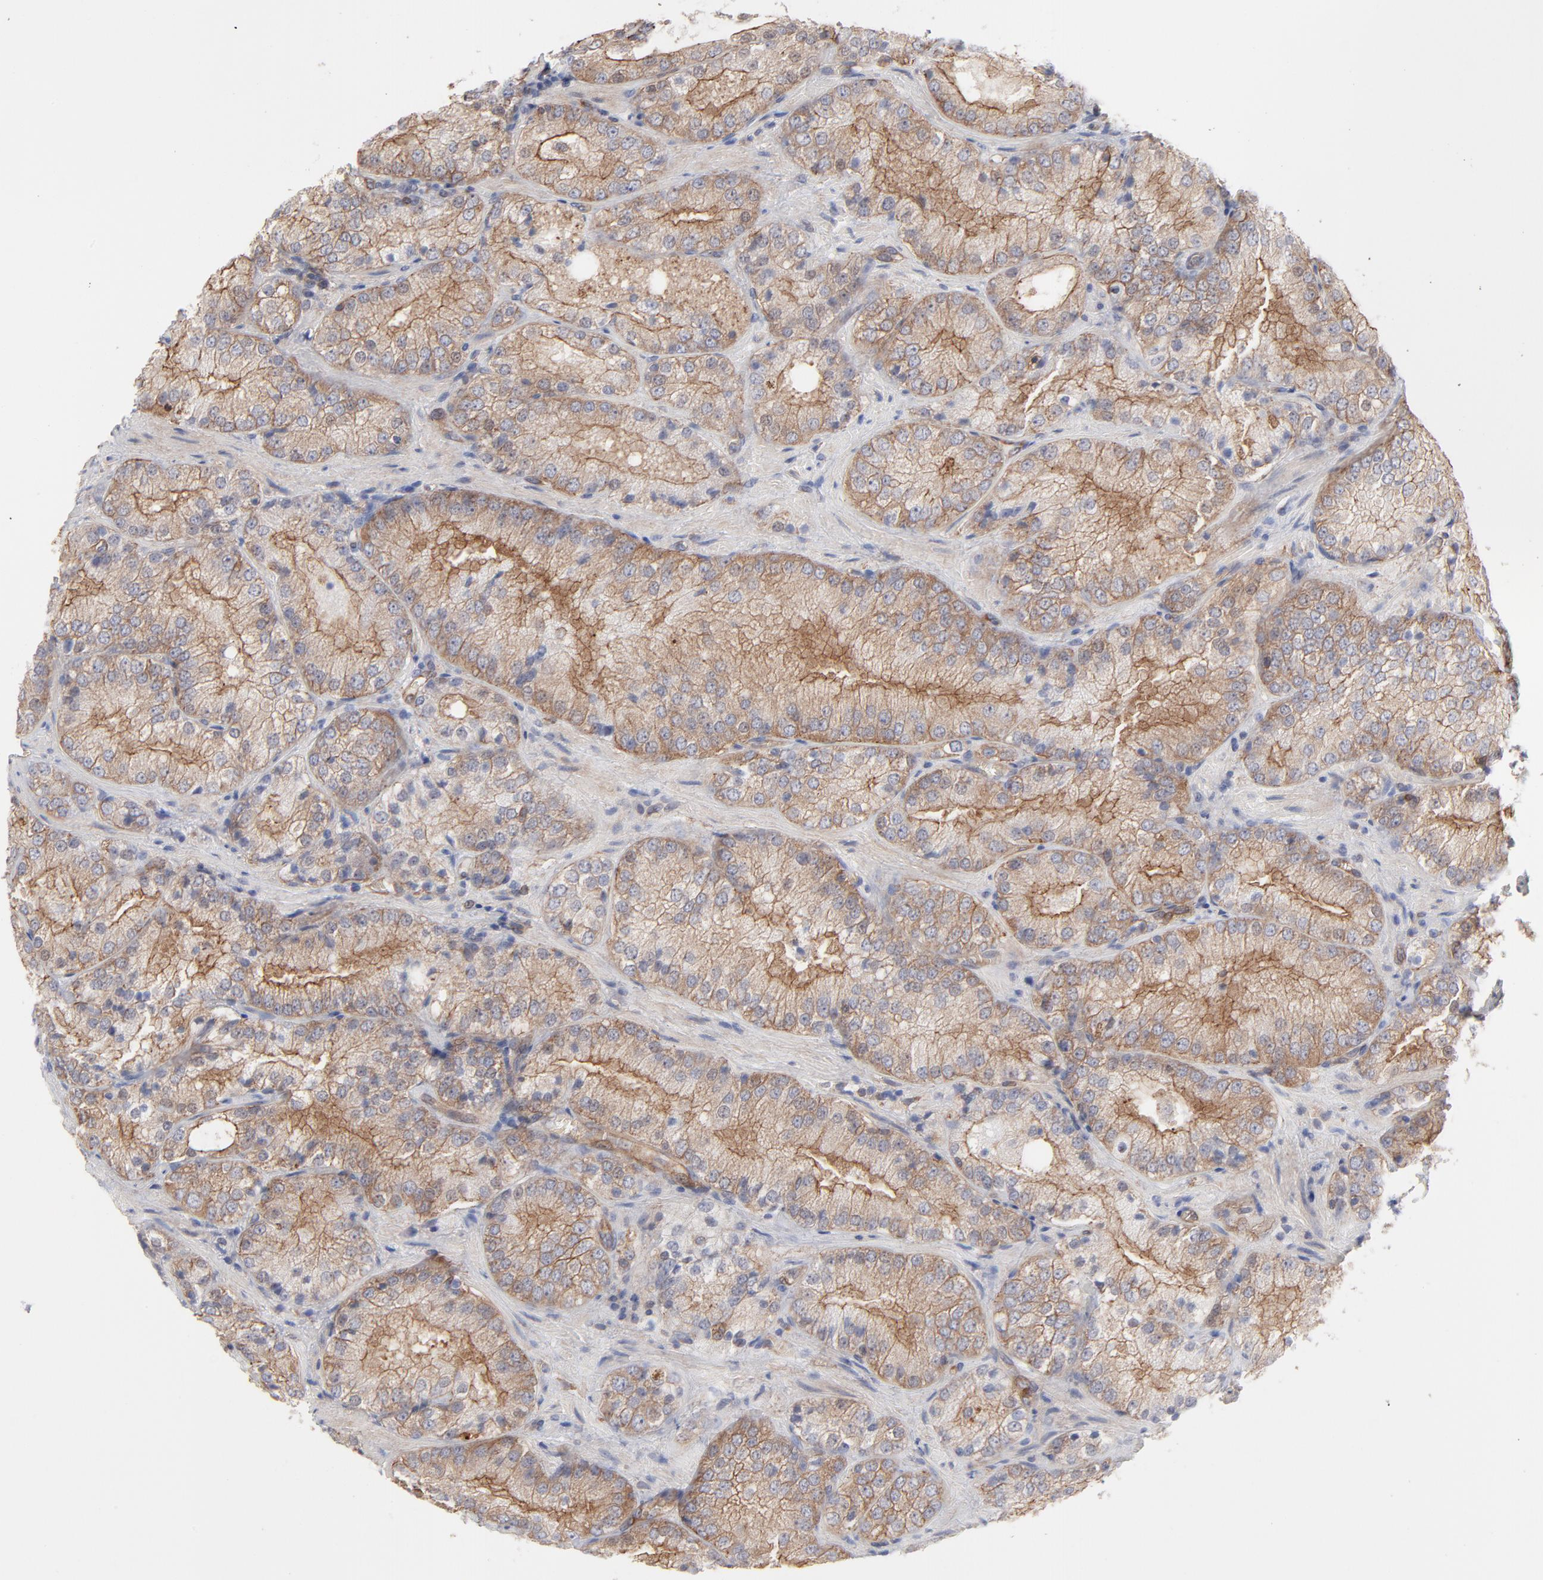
{"staining": {"intensity": "weak", "quantity": ">75%", "location": "cytoplasmic/membranous"}, "tissue": "prostate cancer", "cell_type": "Tumor cells", "image_type": "cancer", "snomed": [{"axis": "morphology", "description": "Adenocarcinoma, Low grade"}, {"axis": "topography", "description": "Prostate"}], "caption": "Immunohistochemical staining of human prostate cancer exhibits low levels of weak cytoplasmic/membranous staining in about >75% of tumor cells.", "gene": "PXN", "patient": {"sex": "male", "age": 60}}